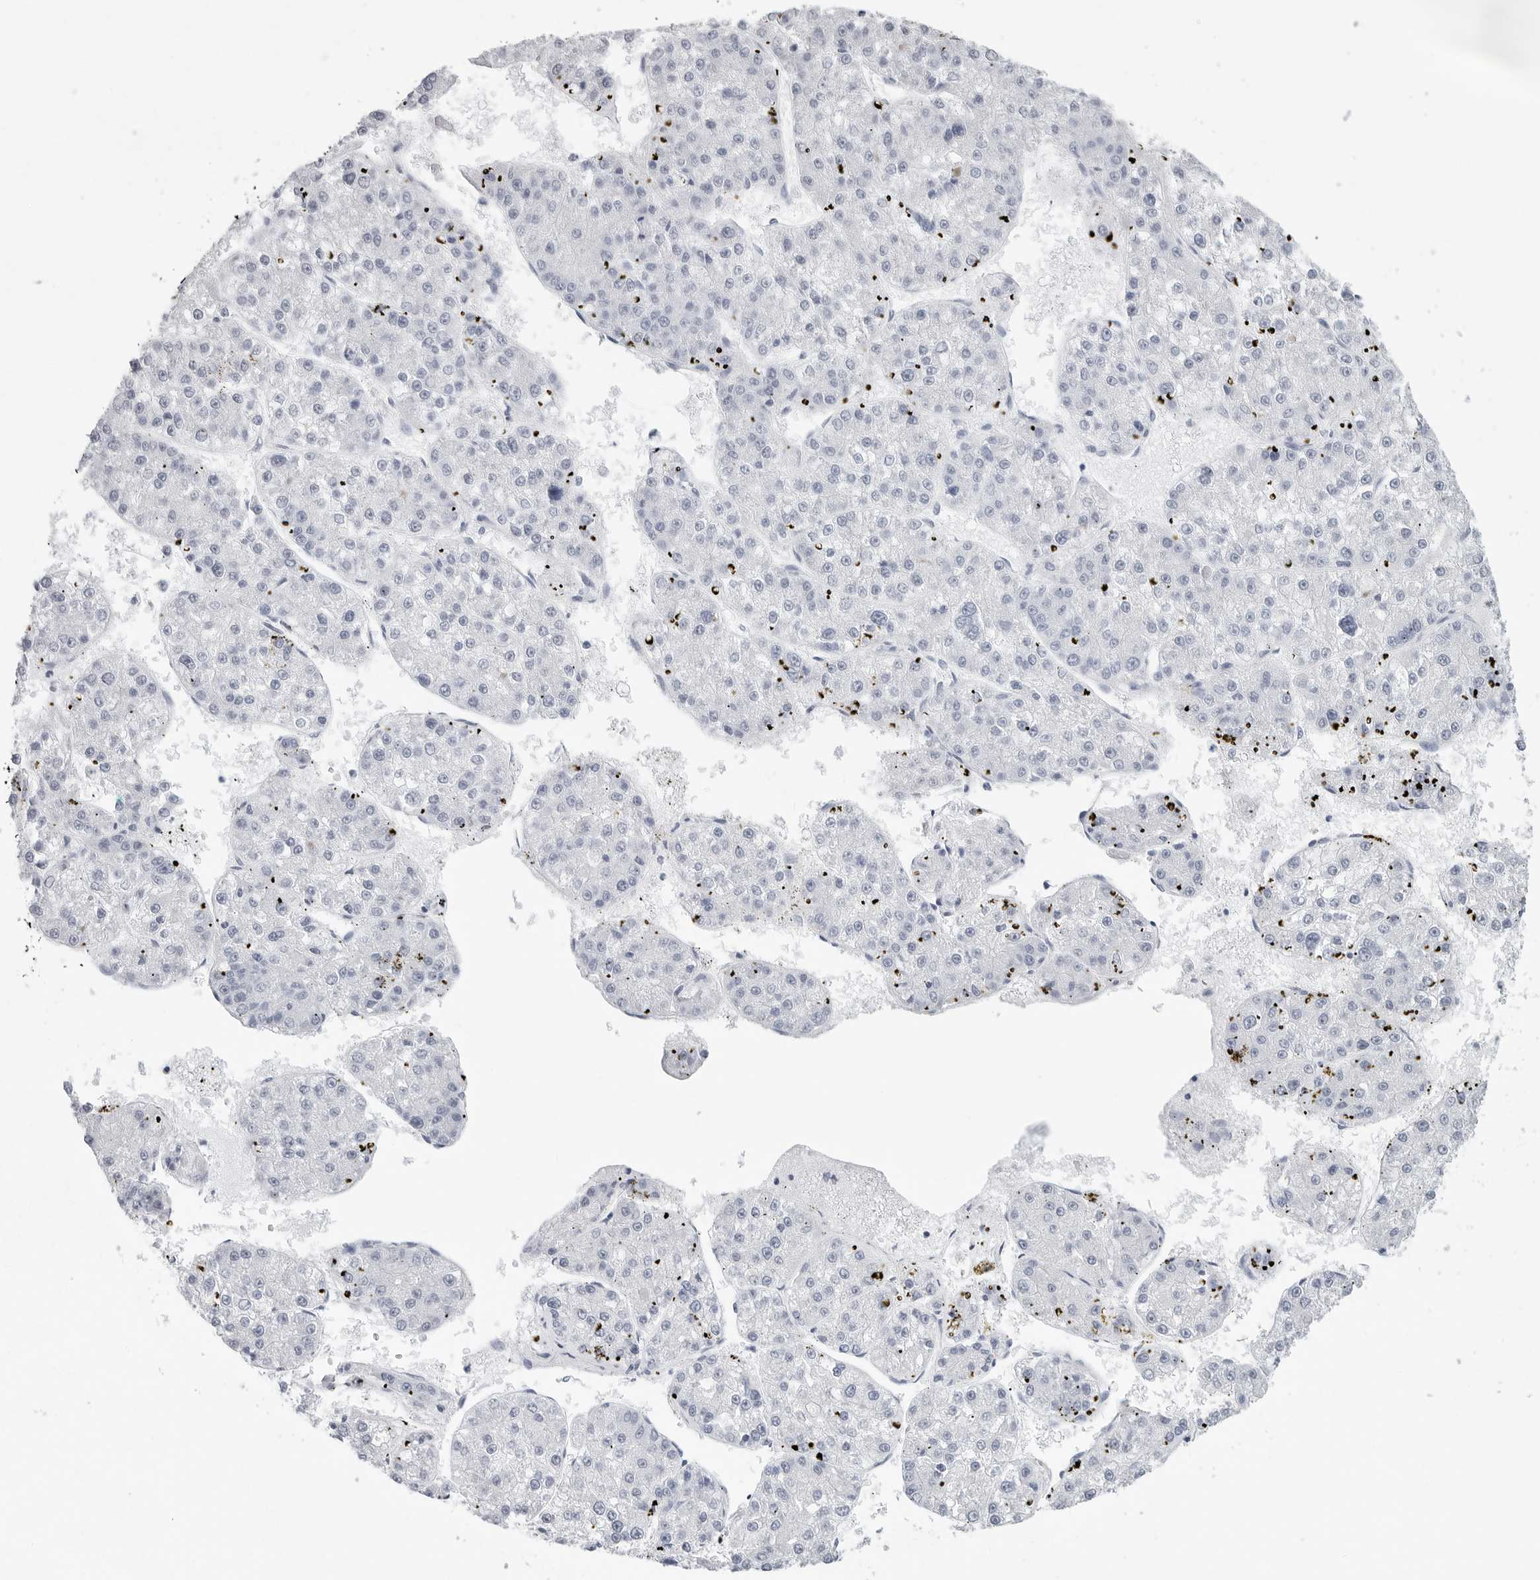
{"staining": {"intensity": "negative", "quantity": "none", "location": "none"}, "tissue": "liver cancer", "cell_type": "Tumor cells", "image_type": "cancer", "snomed": [{"axis": "morphology", "description": "Carcinoma, Hepatocellular, NOS"}, {"axis": "topography", "description": "Liver"}], "caption": "The immunohistochemistry (IHC) photomicrograph has no significant expression in tumor cells of liver hepatocellular carcinoma tissue.", "gene": "CSH1", "patient": {"sex": "female", "age": 73}}